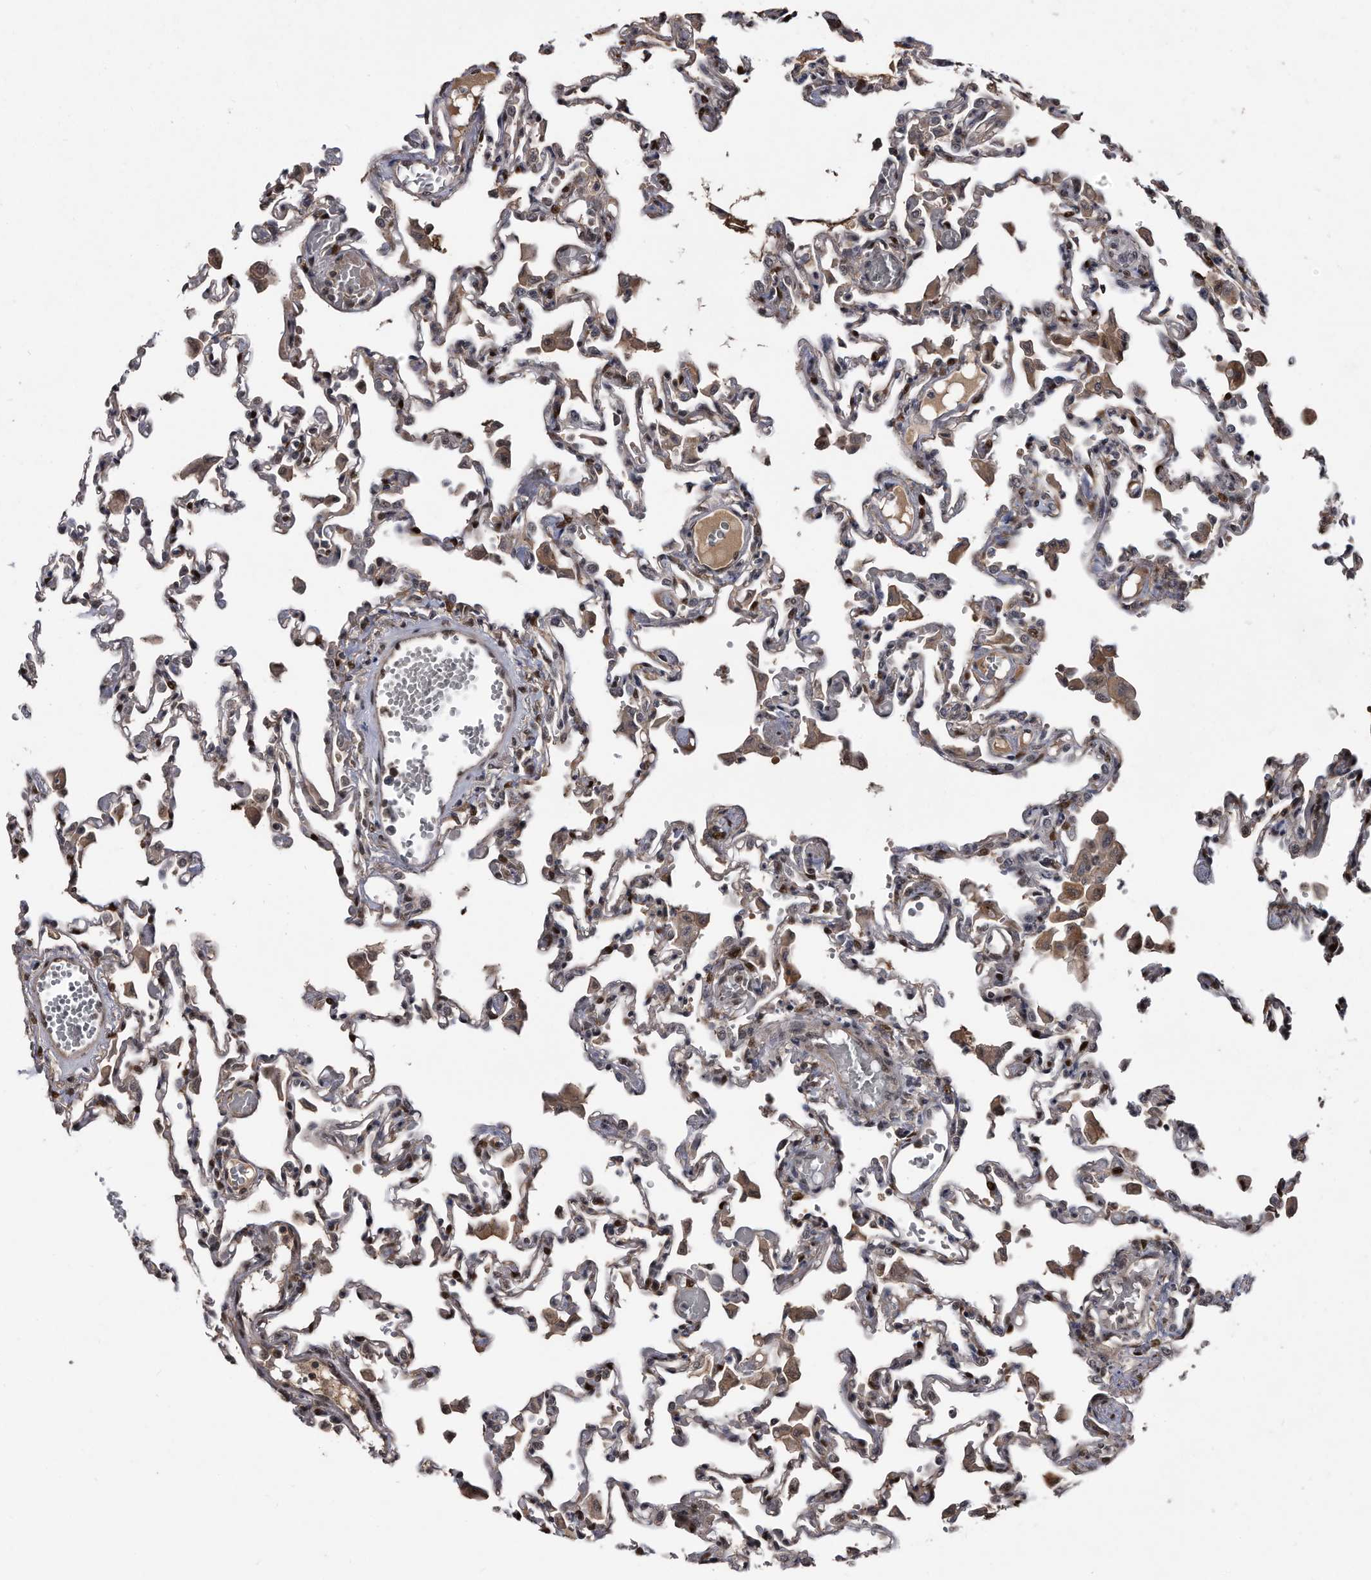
{"staining": {"intensity": "weak", "quantity": "25%-75%", "location": "cytoplasmic/membranous"}, "tissue": "lung", "cell_type": "Alveolar cells", "image_type": "normal", "snomed": [{"axis": "morphology", "description": "Normal tissue, NOS"}, {"axis": "topography", "description": "Bronchus"}, {"axis": "topography", "description": "Lung"}], "caption": "IHC (DAB) staining of unremarkable lung reveals weak cytoplasmic/membranous protein positivity in about 25%-75% of alveolar cells. (brown staining indicates protein expression, while blue staining denotes nuclei).", "gene": "RAD23B", "patient": {"sex": "female", "age": 49}}